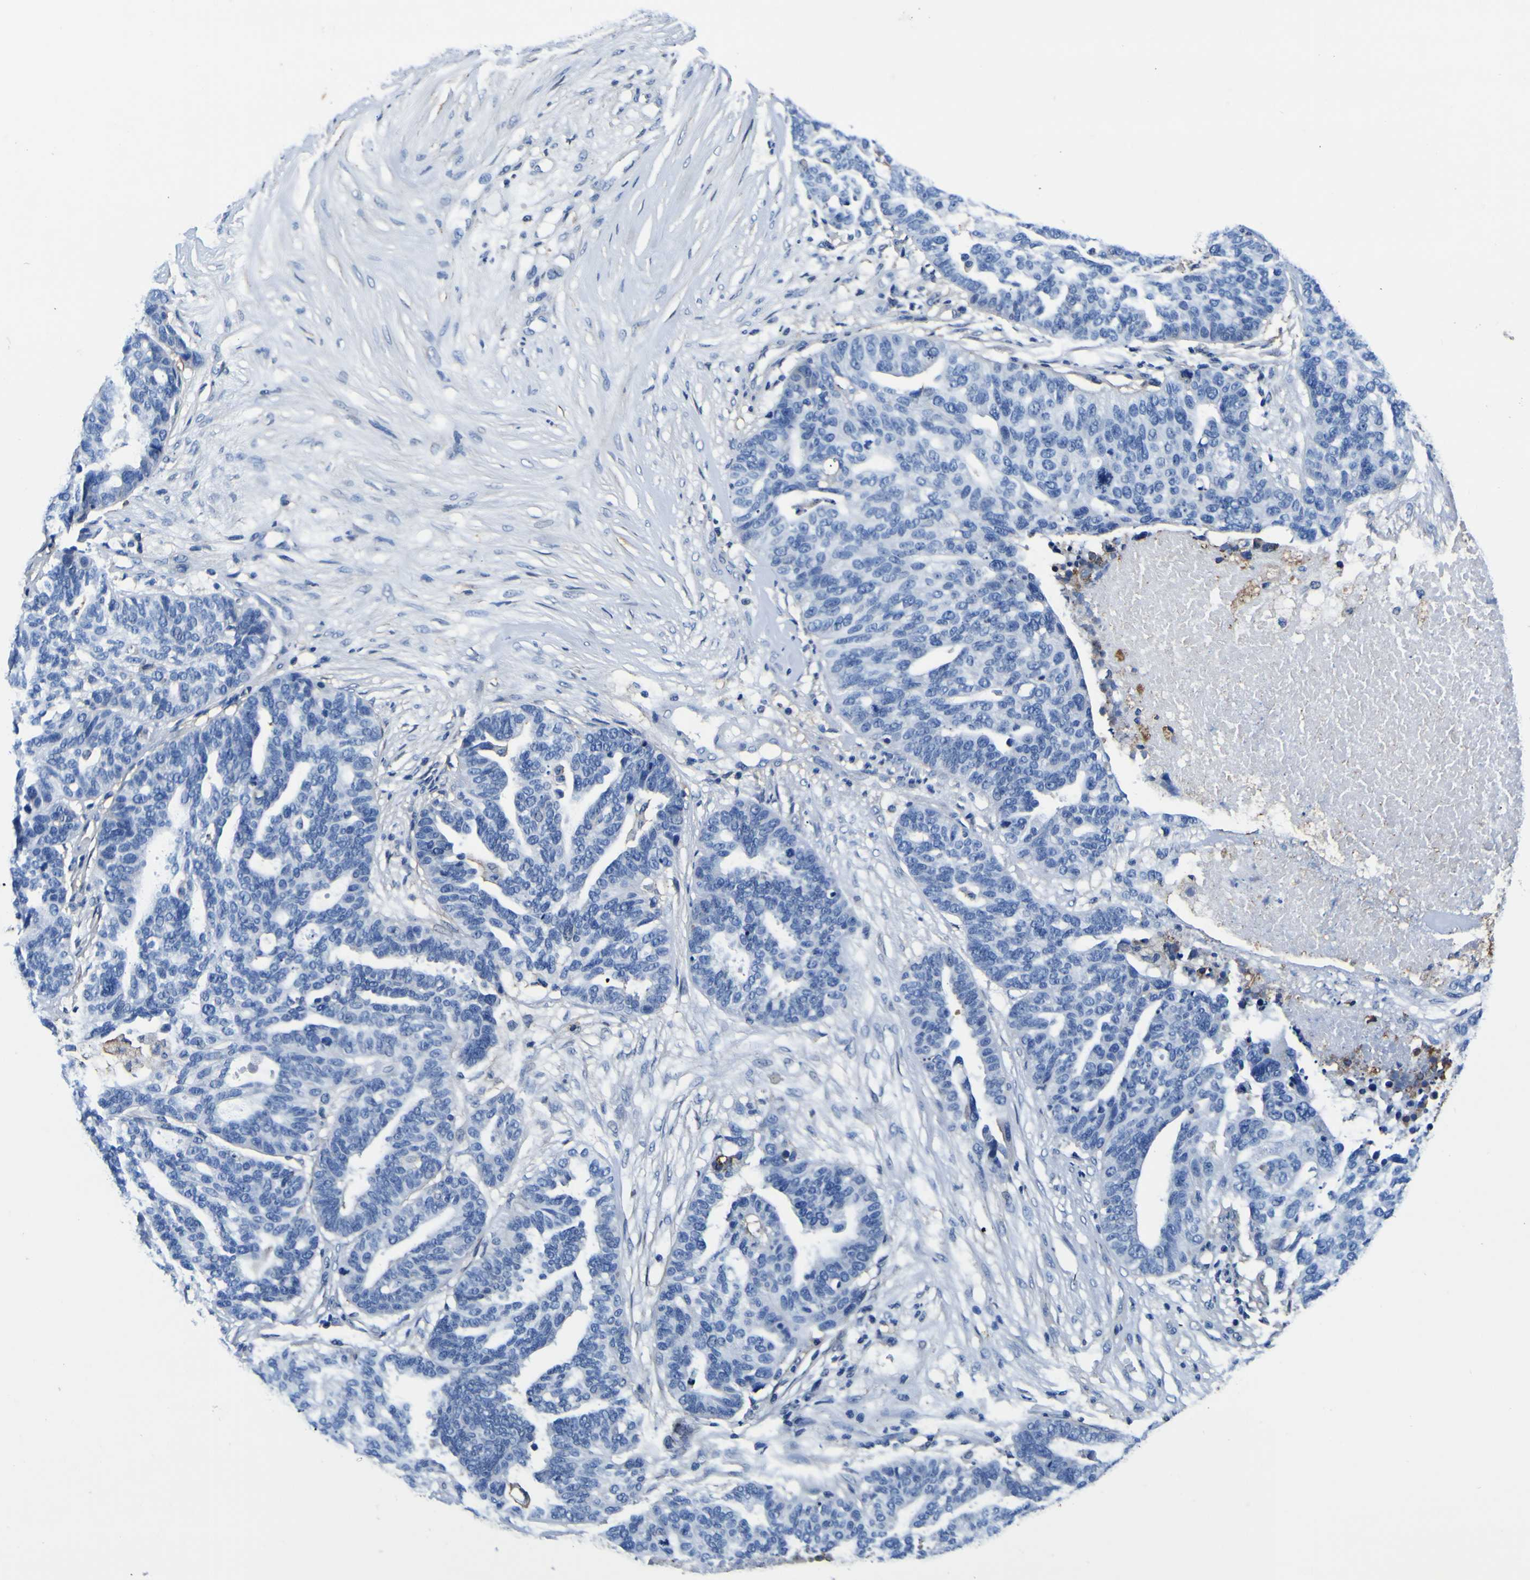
{"staining": {"intensity": "negative", "quantity": "none", "location": "none"}, "tissue": "ovarian cancer", "cell_type": "Tumor cells", "image_type": "cancer", "snomed": [{"axis": "morphology", "description": "Cystadenocarcinoma, serous, NOS"}, {"axis": "topography", "description": "Ovary"}], "caption": "There is no significant expression in tumor cells of ovarian cancer.", "gene": "PXDN", "patient": {"sex": "female", "age": 59}}